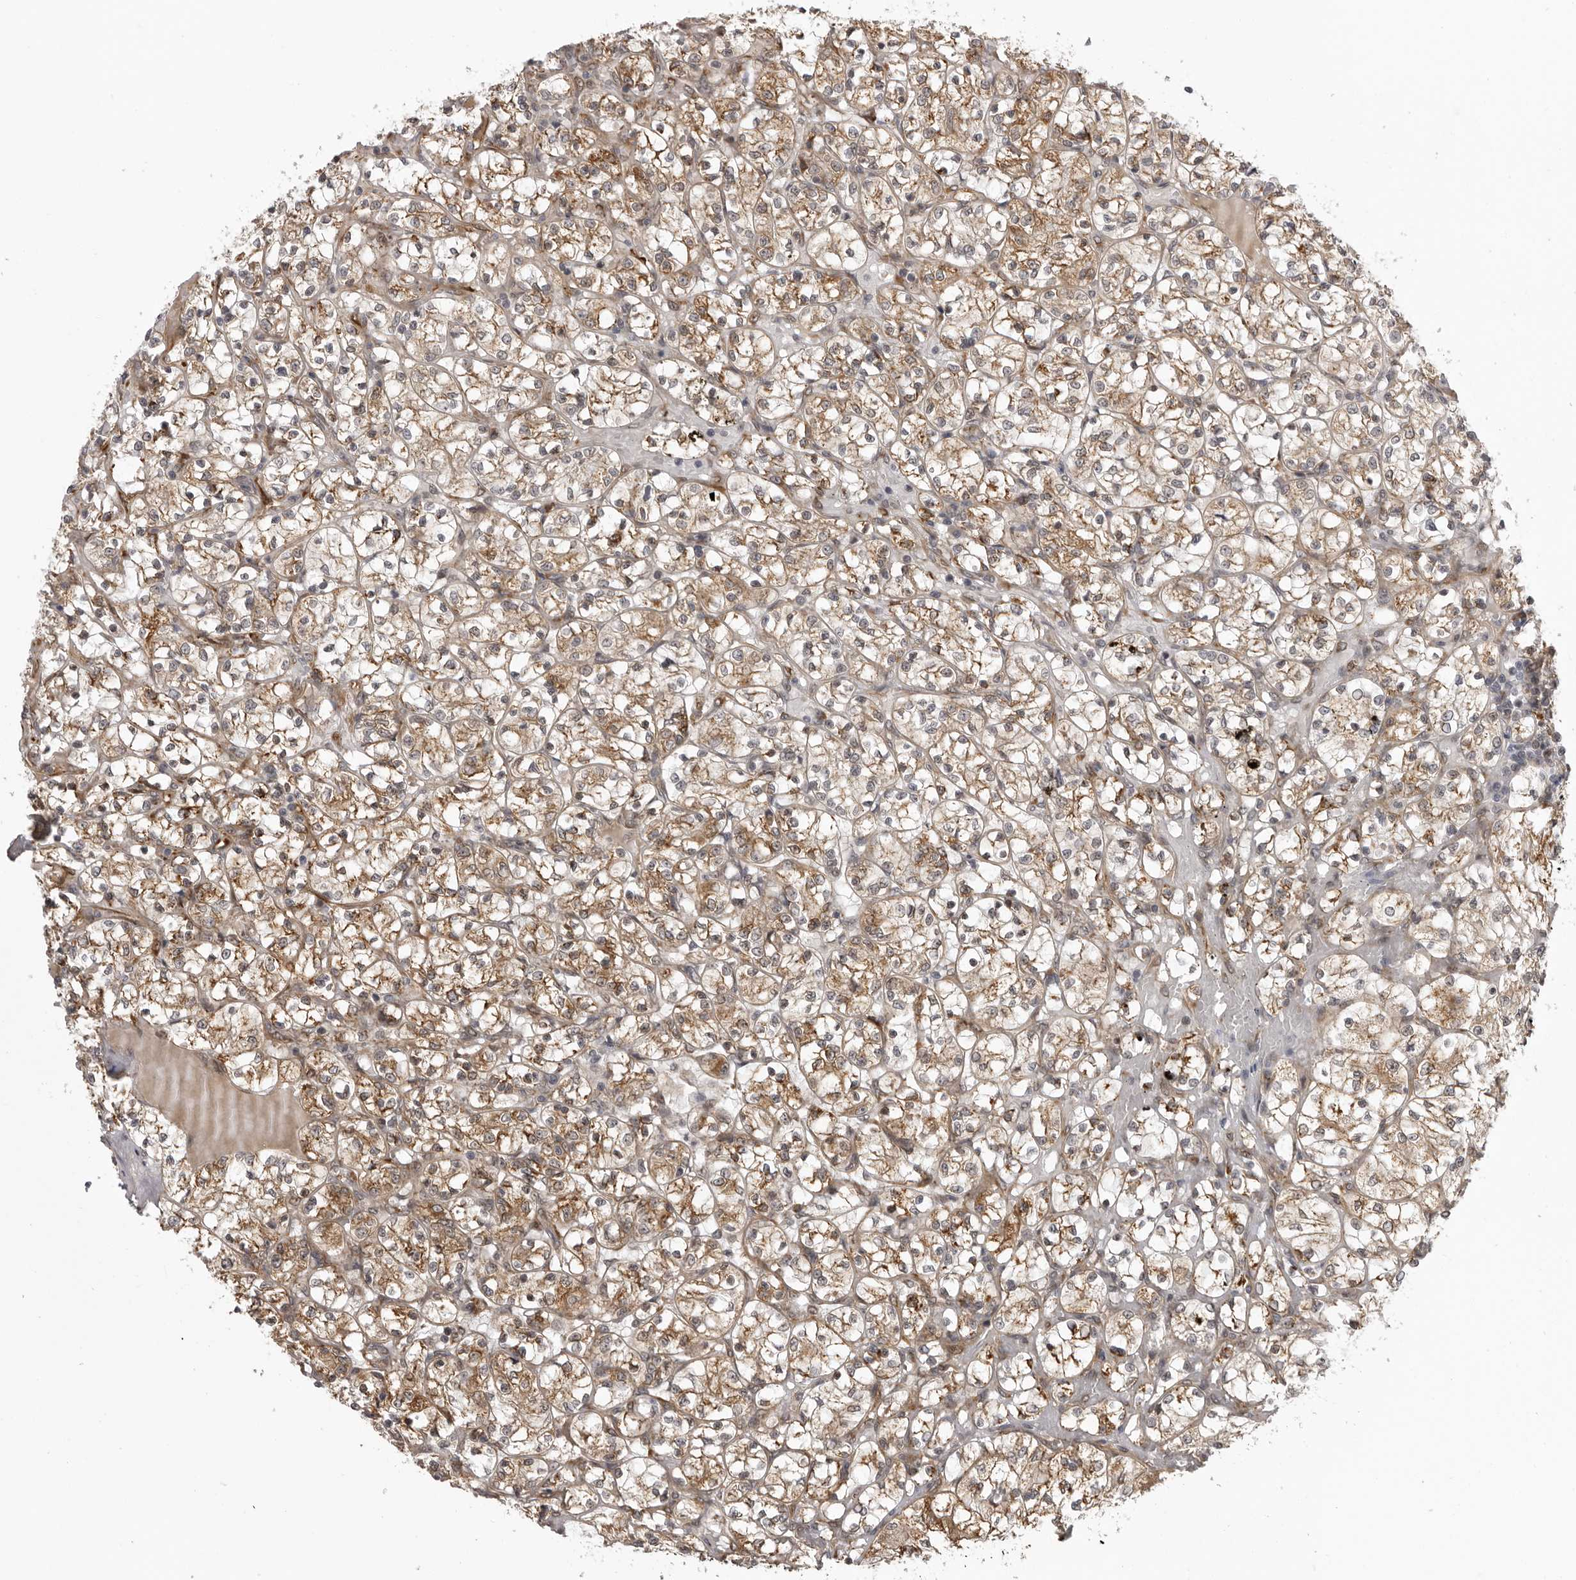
{"staining": {"intensity": "weak", "quantity": ">75%", "location": "cytoplasmic/membranous"}, "tissue": "renal cancer", "cell_type": "Tumor cells", "image_type": "cancer", "snomed": [{"axis": "morphology", "description": "Adenocarcinoma, NOS"}, {"axis": "topography", "description": "Kidney"}], "caption": "Renal cancer tissue shows weak cytoplasmic/membranous positivity in about >75% of tumor cells (DAB (3,3'-diaminobenzidine) IHC, brown staining for protein, blue staining for nuclei).", "gene": "DNAH14", "patient": {"sex": "female", "age": 69}}